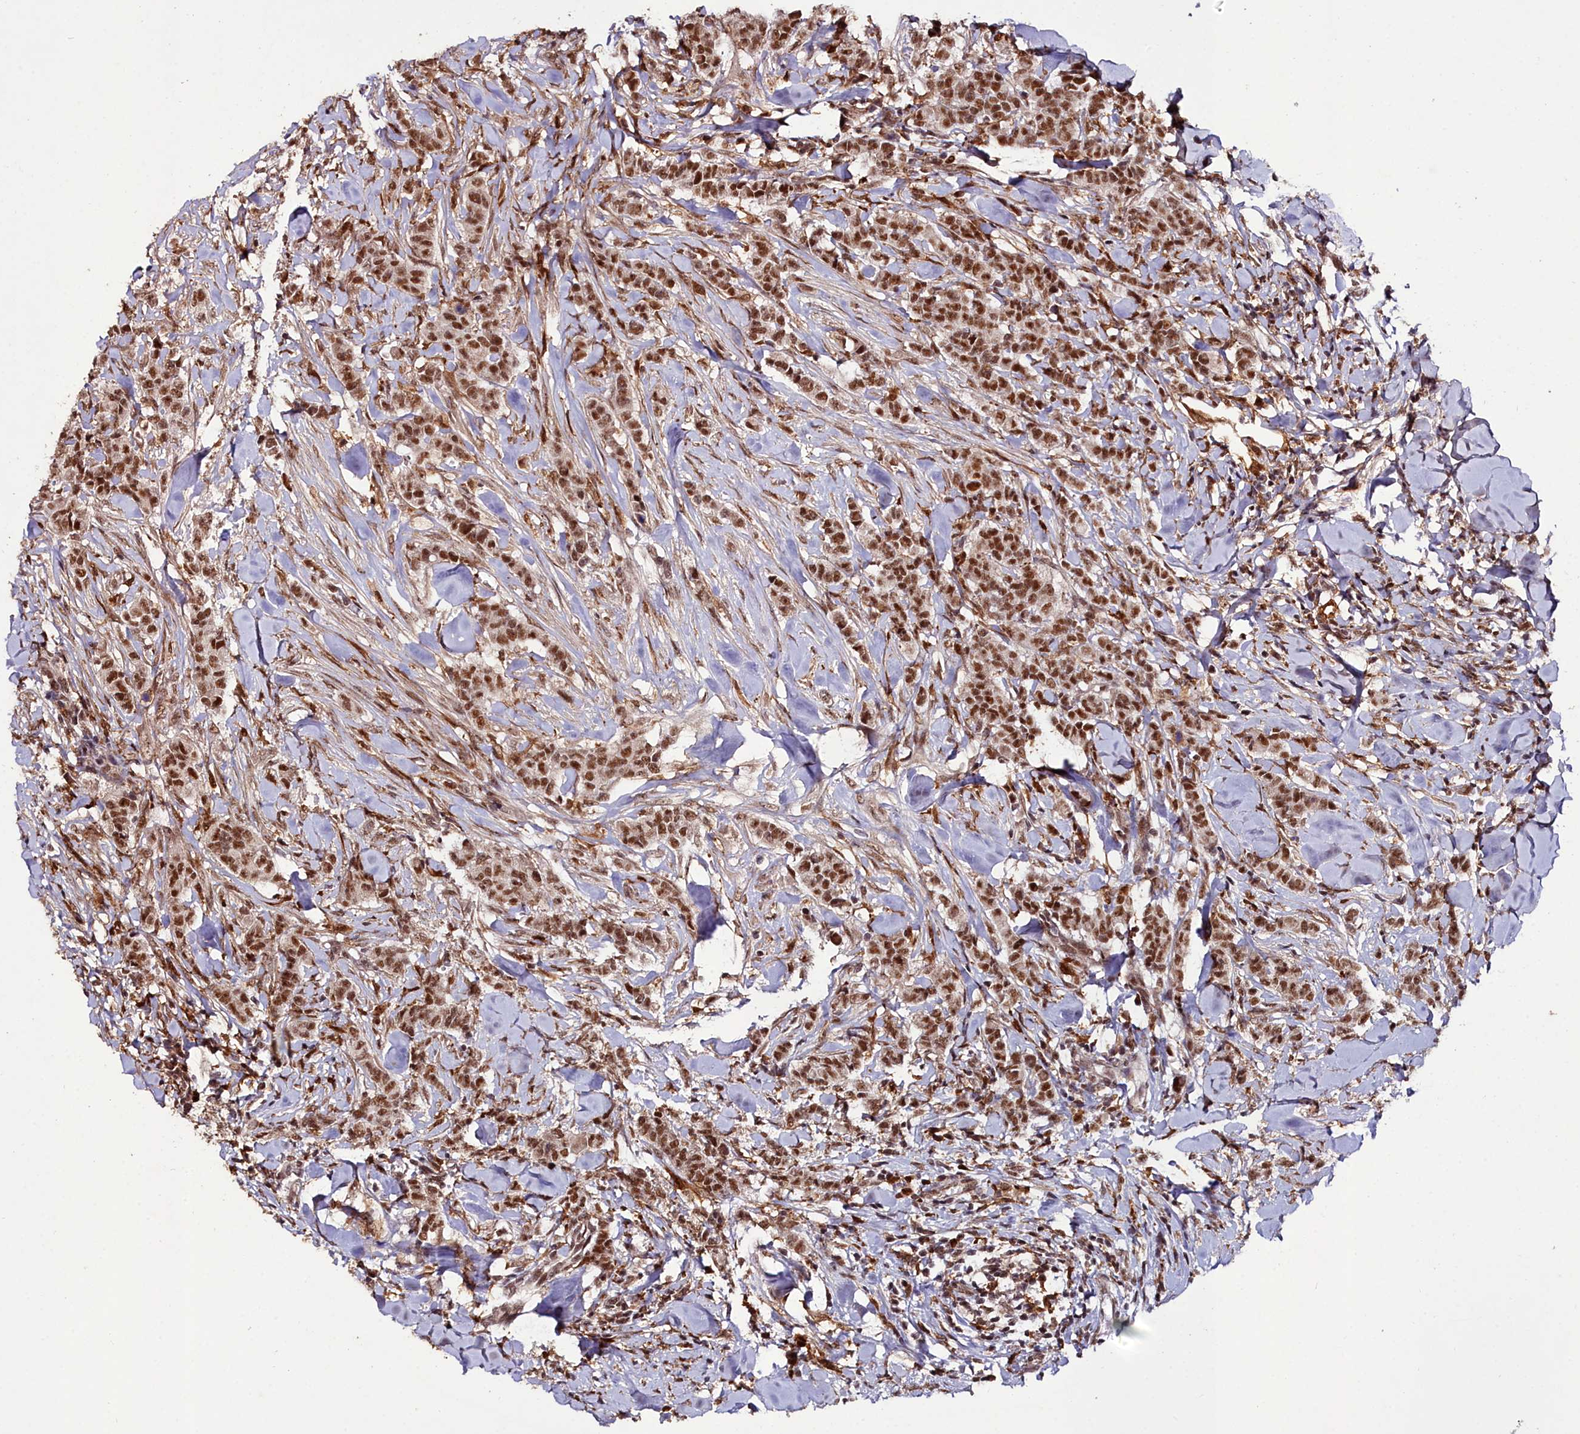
{"staining": {"intensity": "strong", "quantity": ">75%", "location": "nuclear"}, "tissue": "breast cancer", "cell_type": "Tumor cells", "image_type": "cancer", "snomed": [{"axis": "morphology", "description": "Duct carcinoma"}, {"axis": "topography", "description": "Breast"}], "caption": "Immunohistochemical staining of human breast cancer (infiltrating ductal carcinoma) exhibits high levels of strong nuclear positivity in about >75% of tumor cells.", "gene": "CXXC1", "patient": {"sex": "female", "age": 40}}